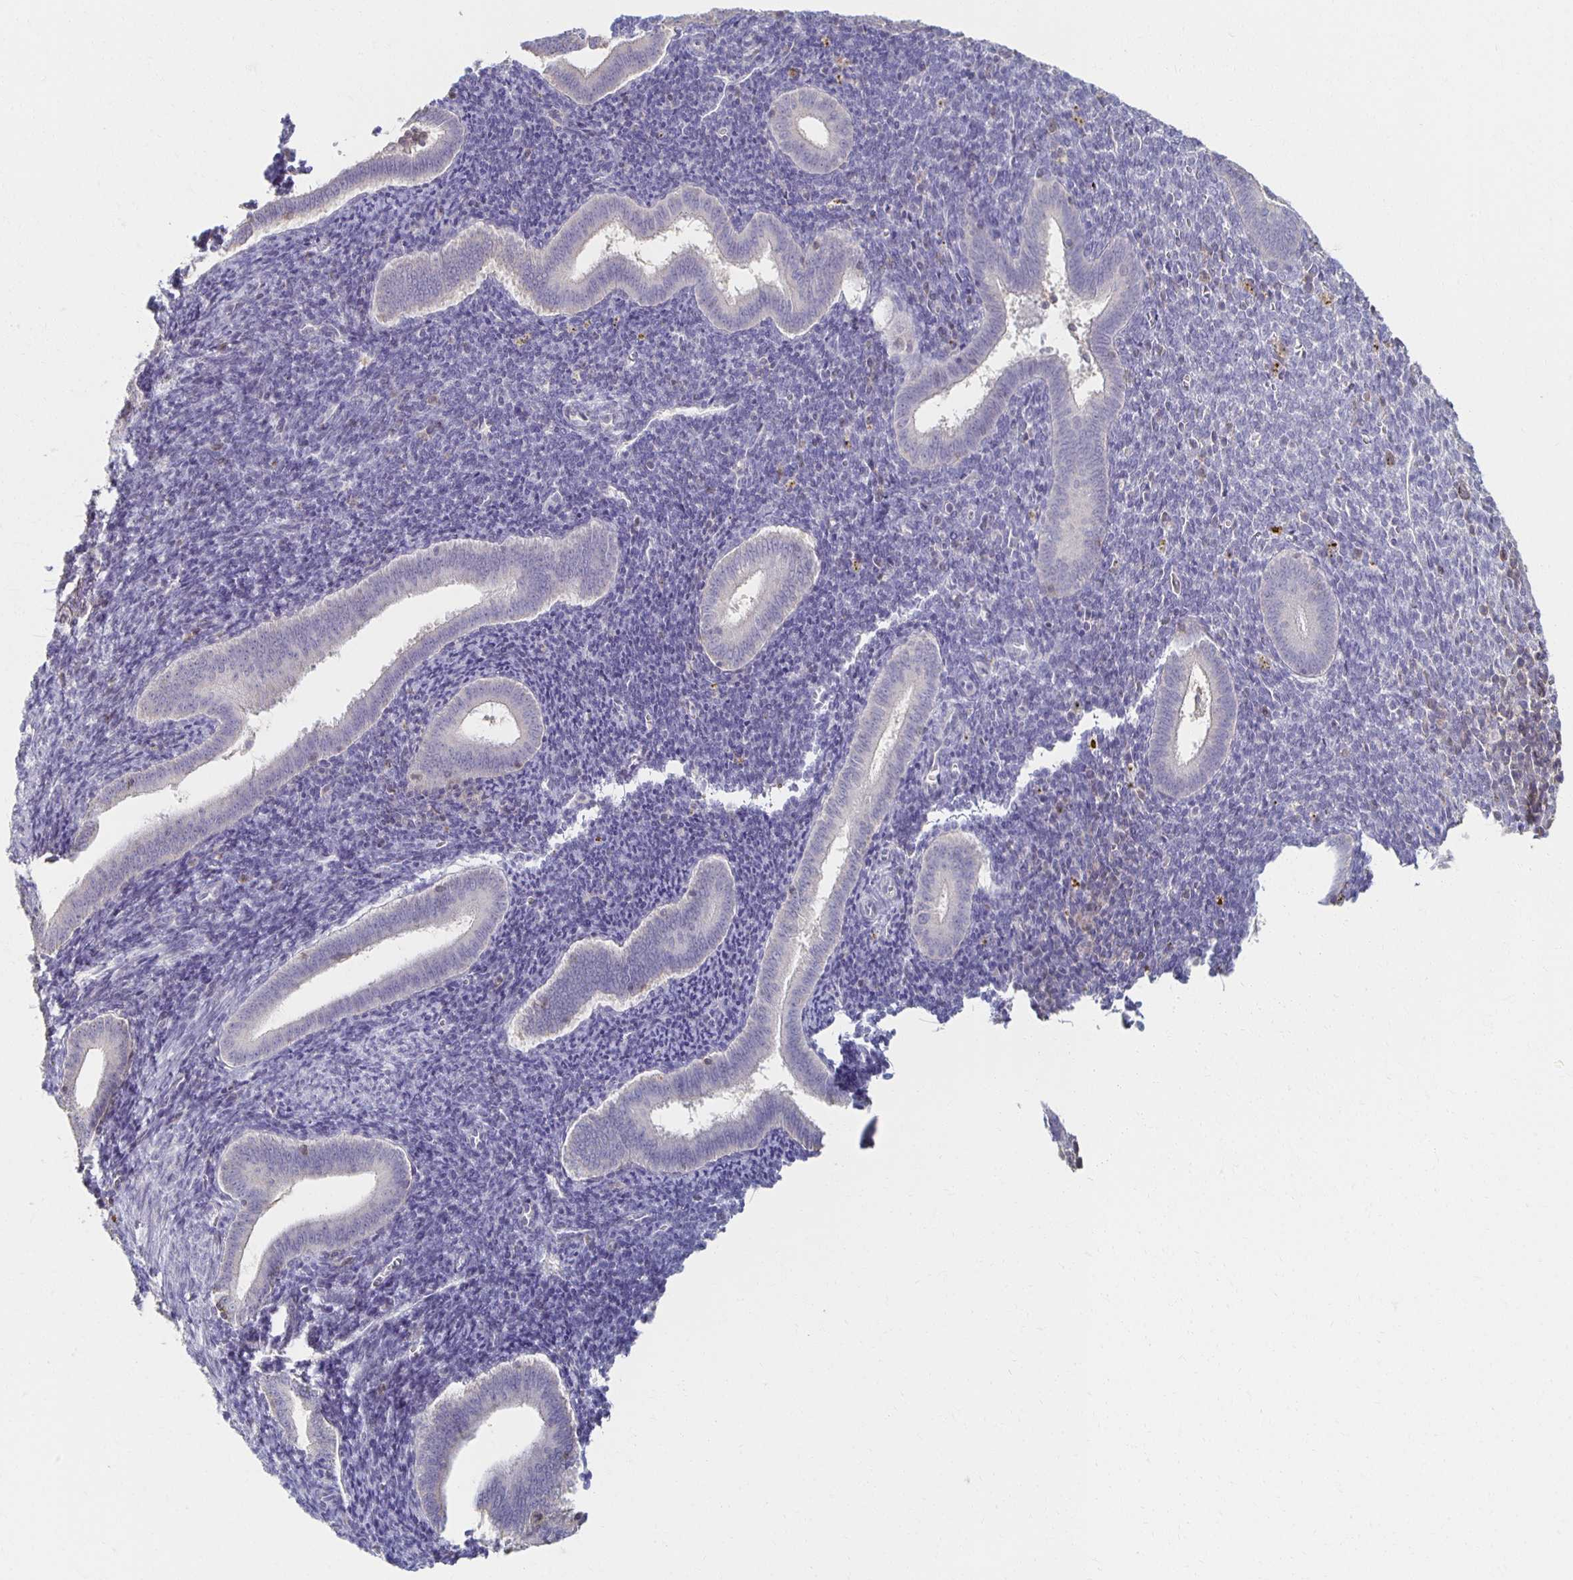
{"staining": {"intensity": "negative", "quantity": "none", "location": "none"}, "tissue": "endometrium", "cell_type": "Cells in endometrial stroma", "image_type": "normal", "snomed": [{"axis": "morphology", "description": "Normal tissue, NOS"}, {"axis": "topography", "description": "Endometrium"}], "caption": "There is no significant staining in cells in endometrial stroma of endometrium.", "gene": "ZNF692", "patient": {"sex": "female", "age": 25}}